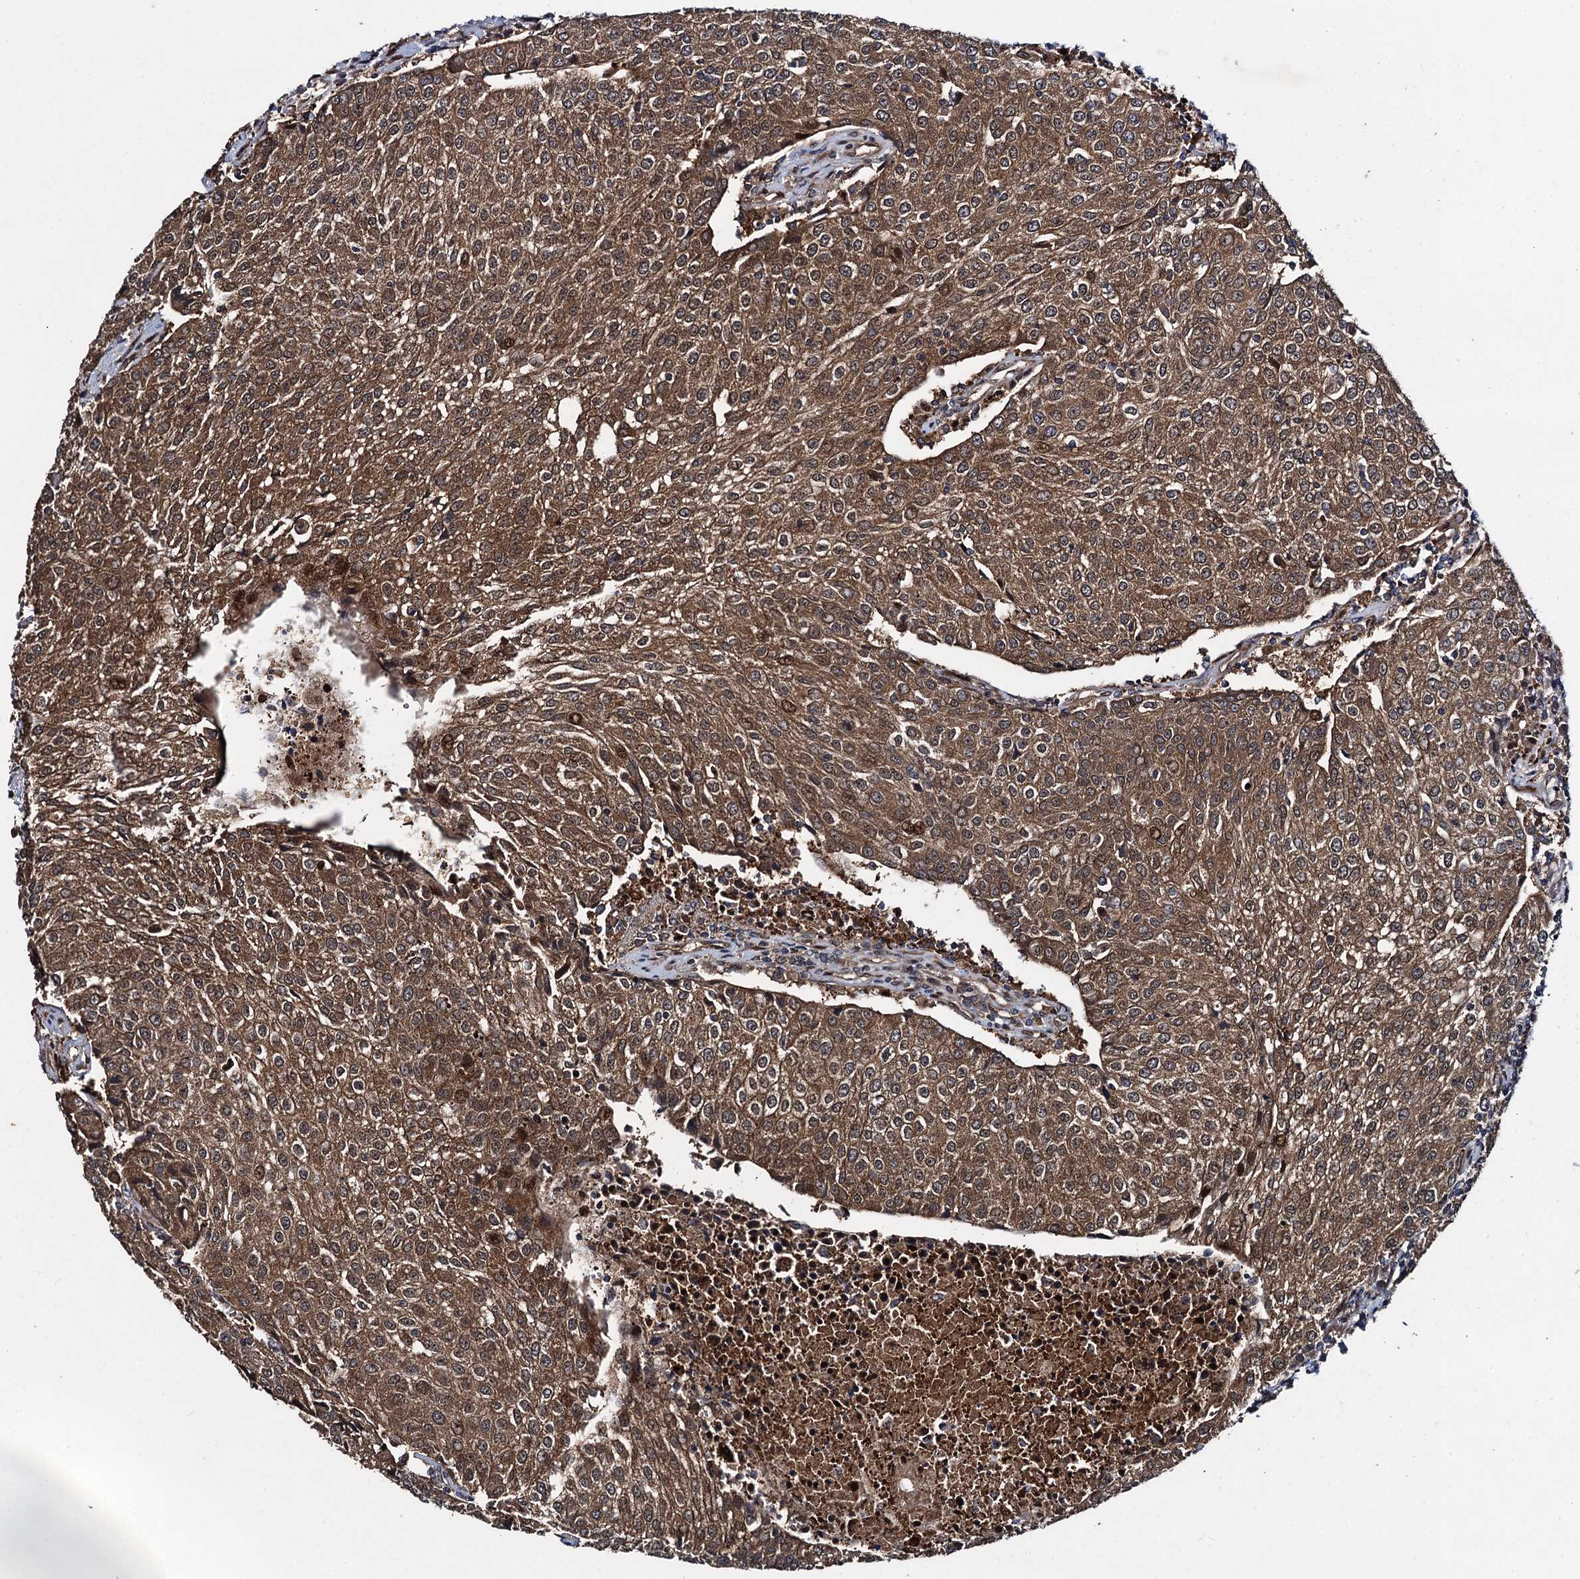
{"staining": {"intensity": "moderate", "quantity": ">75%", "location": "cytoplasmic/membranous,nuclear"}, "tissue": "urothelial cancer", "cell_type": "Tumor cells", "image_type": "cancer", "snomed": [{"axis": "morphology", "description": "Urothelial carcinoma, High grade"}, {"axis": "topography", "description": "Urinary bladder"}], "caption": "Tumor cells show medium levels of moderate cytoplasmic/membranous and nuclear expression in about >75% of cells in high-grade urothelial carcinoma.", "gene": "RHOBTB1", "patient": {"sex": "female", "age": 85}}